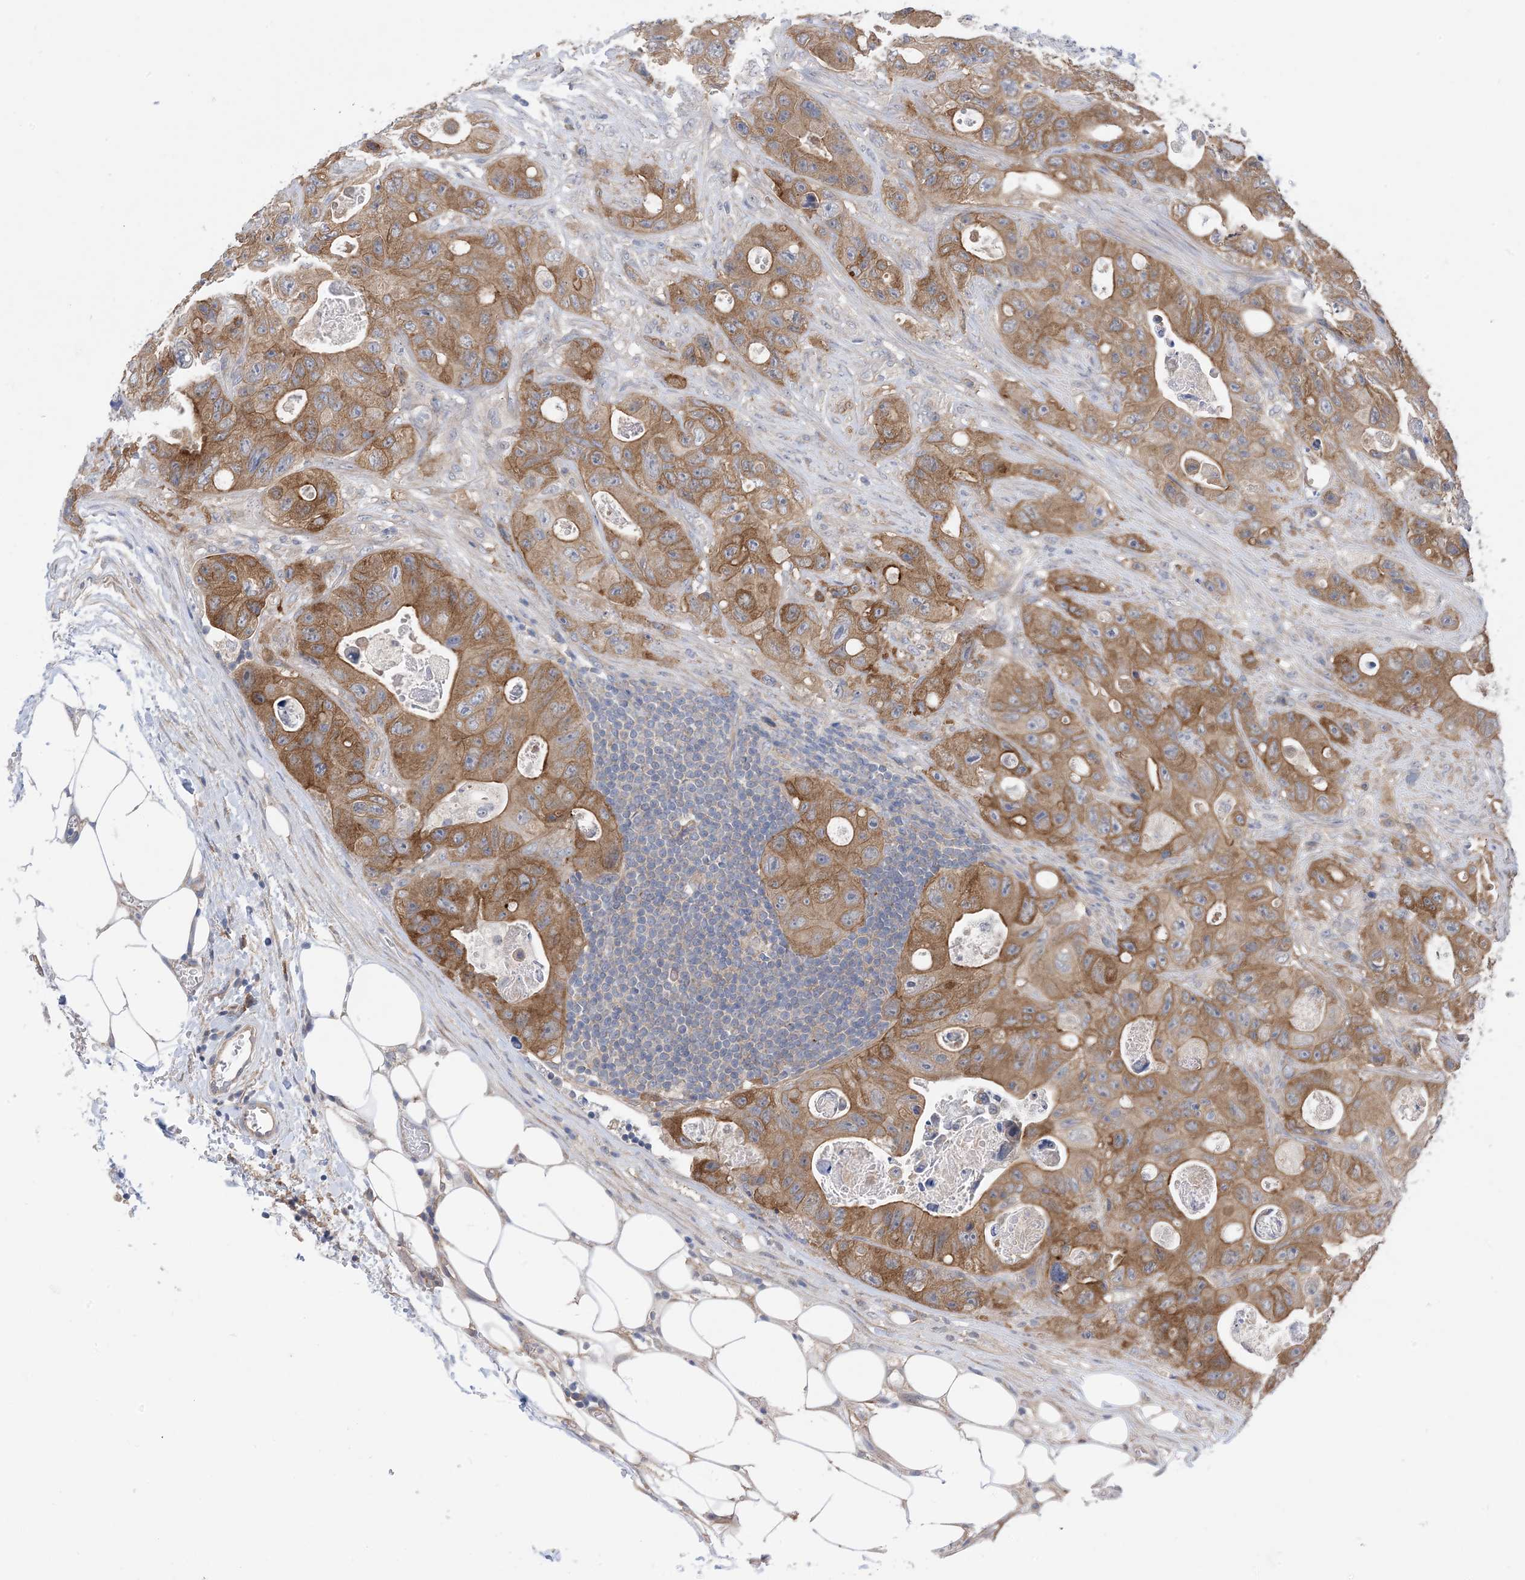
{"staining": {"intensity": "moderate", "quantity": ">75%", "location": "cytoplasmic/membranous"}, "tissue": "colorectal cancer", "cell_type": "Tumor cells", "image_type": "cancer", "snomed": [{"axis": "morphology", "description": "Adenocarcinoma, NOS"}, {"axis": "topography", "description": "Colon"}], "caption": "Immunohistochemistry photomicrograph of neoplastic tissue: human colorectal cancer stained using immunohistochemistry (IHC) shows medium levels of moderate protein expression localized specifically in the cytoplasmic/membranous of tumor cells, appearing as a cytoplasmic/membranous brown color.", "gene": "EHBP1", "patient": {"sex": "female", "age": 46}}